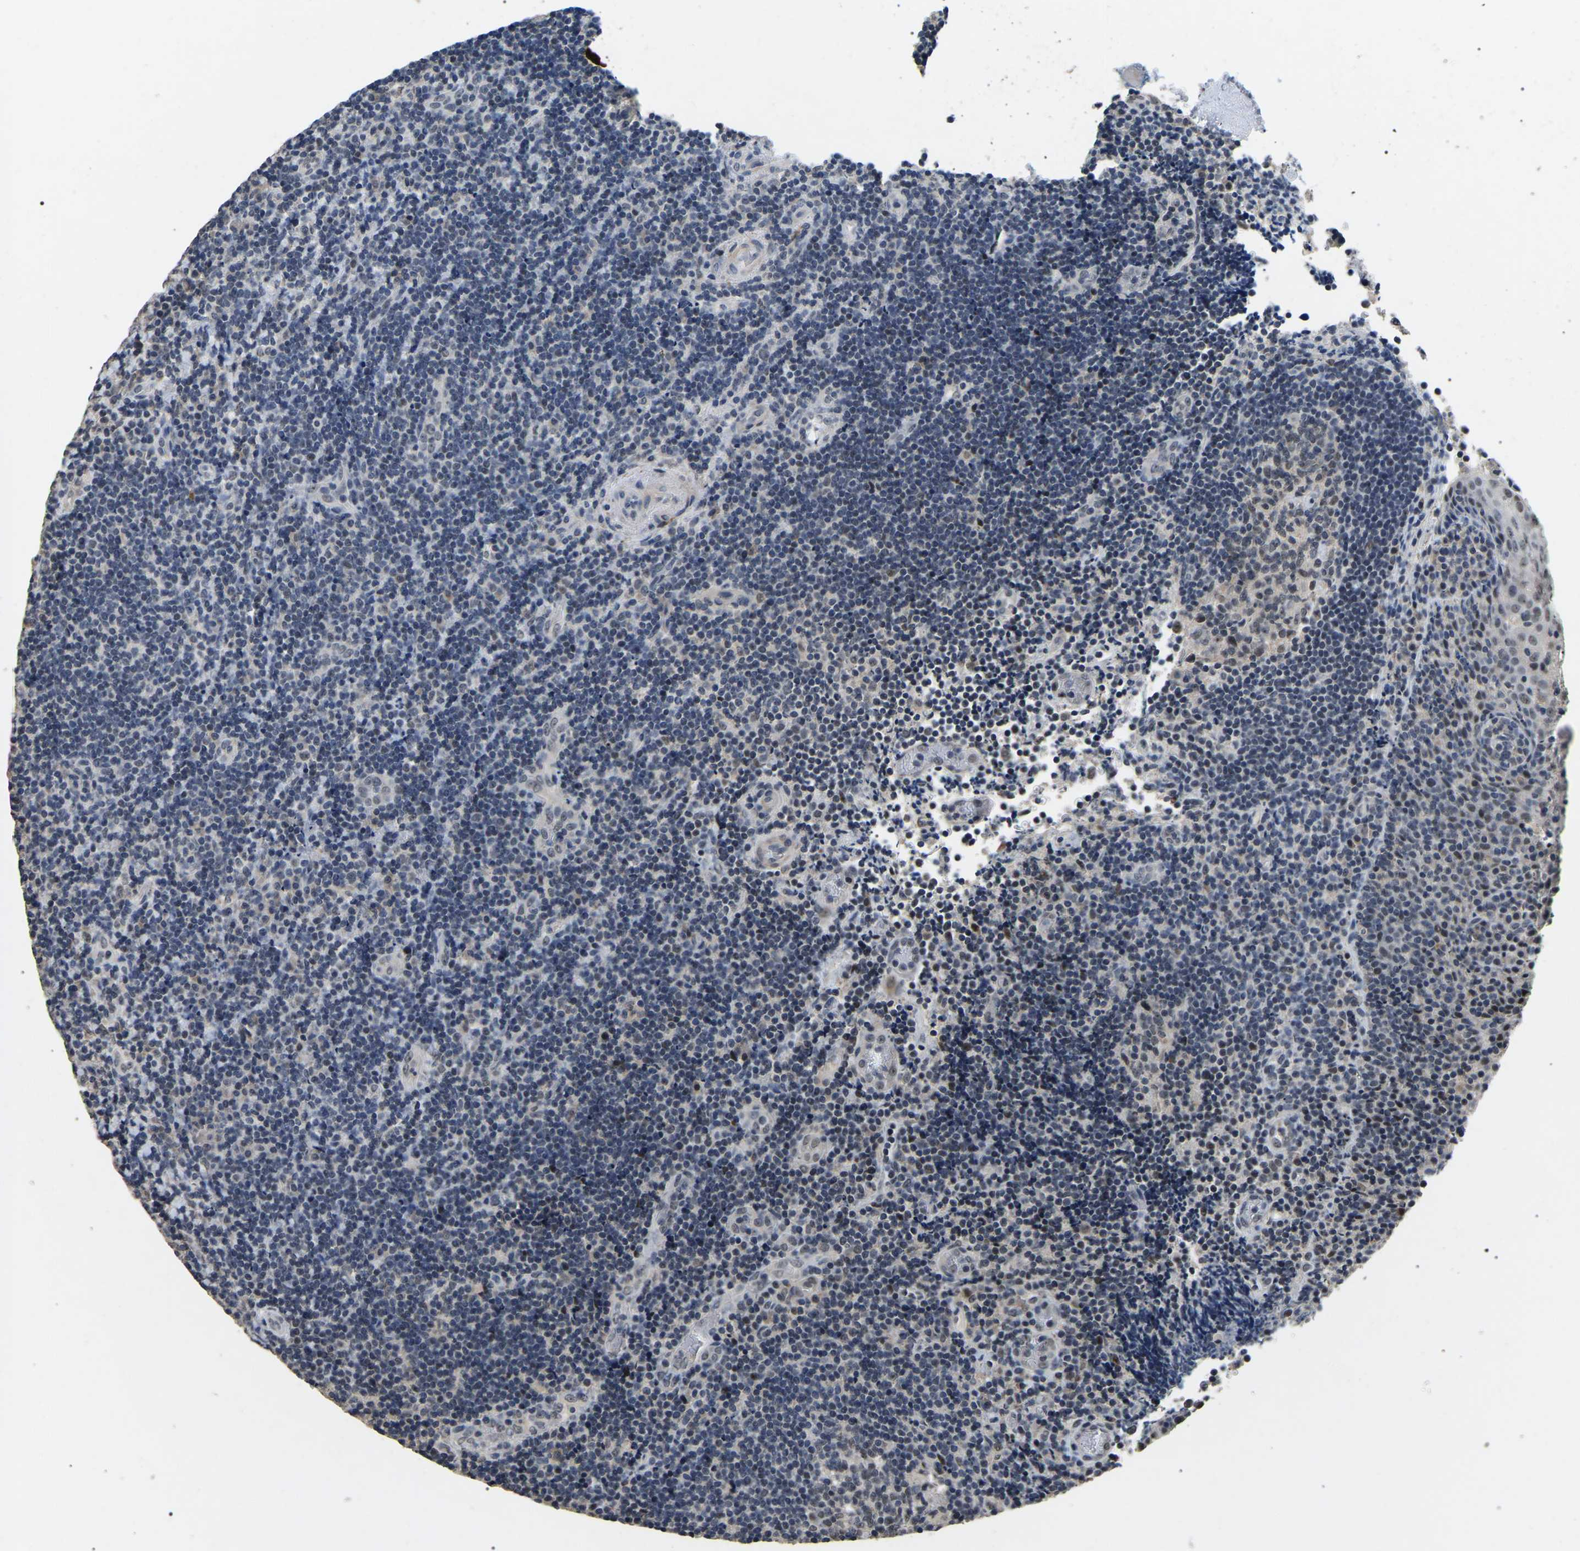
{"staining": {"intensity": "negative", "quantity": "none", "location": "none"}, "tissue": "lymphoma", "cell_type": "Tumor cells", "image_type": "cancer", "snomed": [{"axis": "morphology", "description": "Malignant lymphoma, non-Hodgkin's type, High grade"}, {"axis": "topography", "description": "Tonsil"}], "caption": "Micrograph shows no protein expression in tumor cells of high-grade malignant lymphoma, non-Hodgkin's type tissue. Nuclei are stained in blue.", "gene": "PPM1E", "patient": {"sex": "female", "age": 36}}